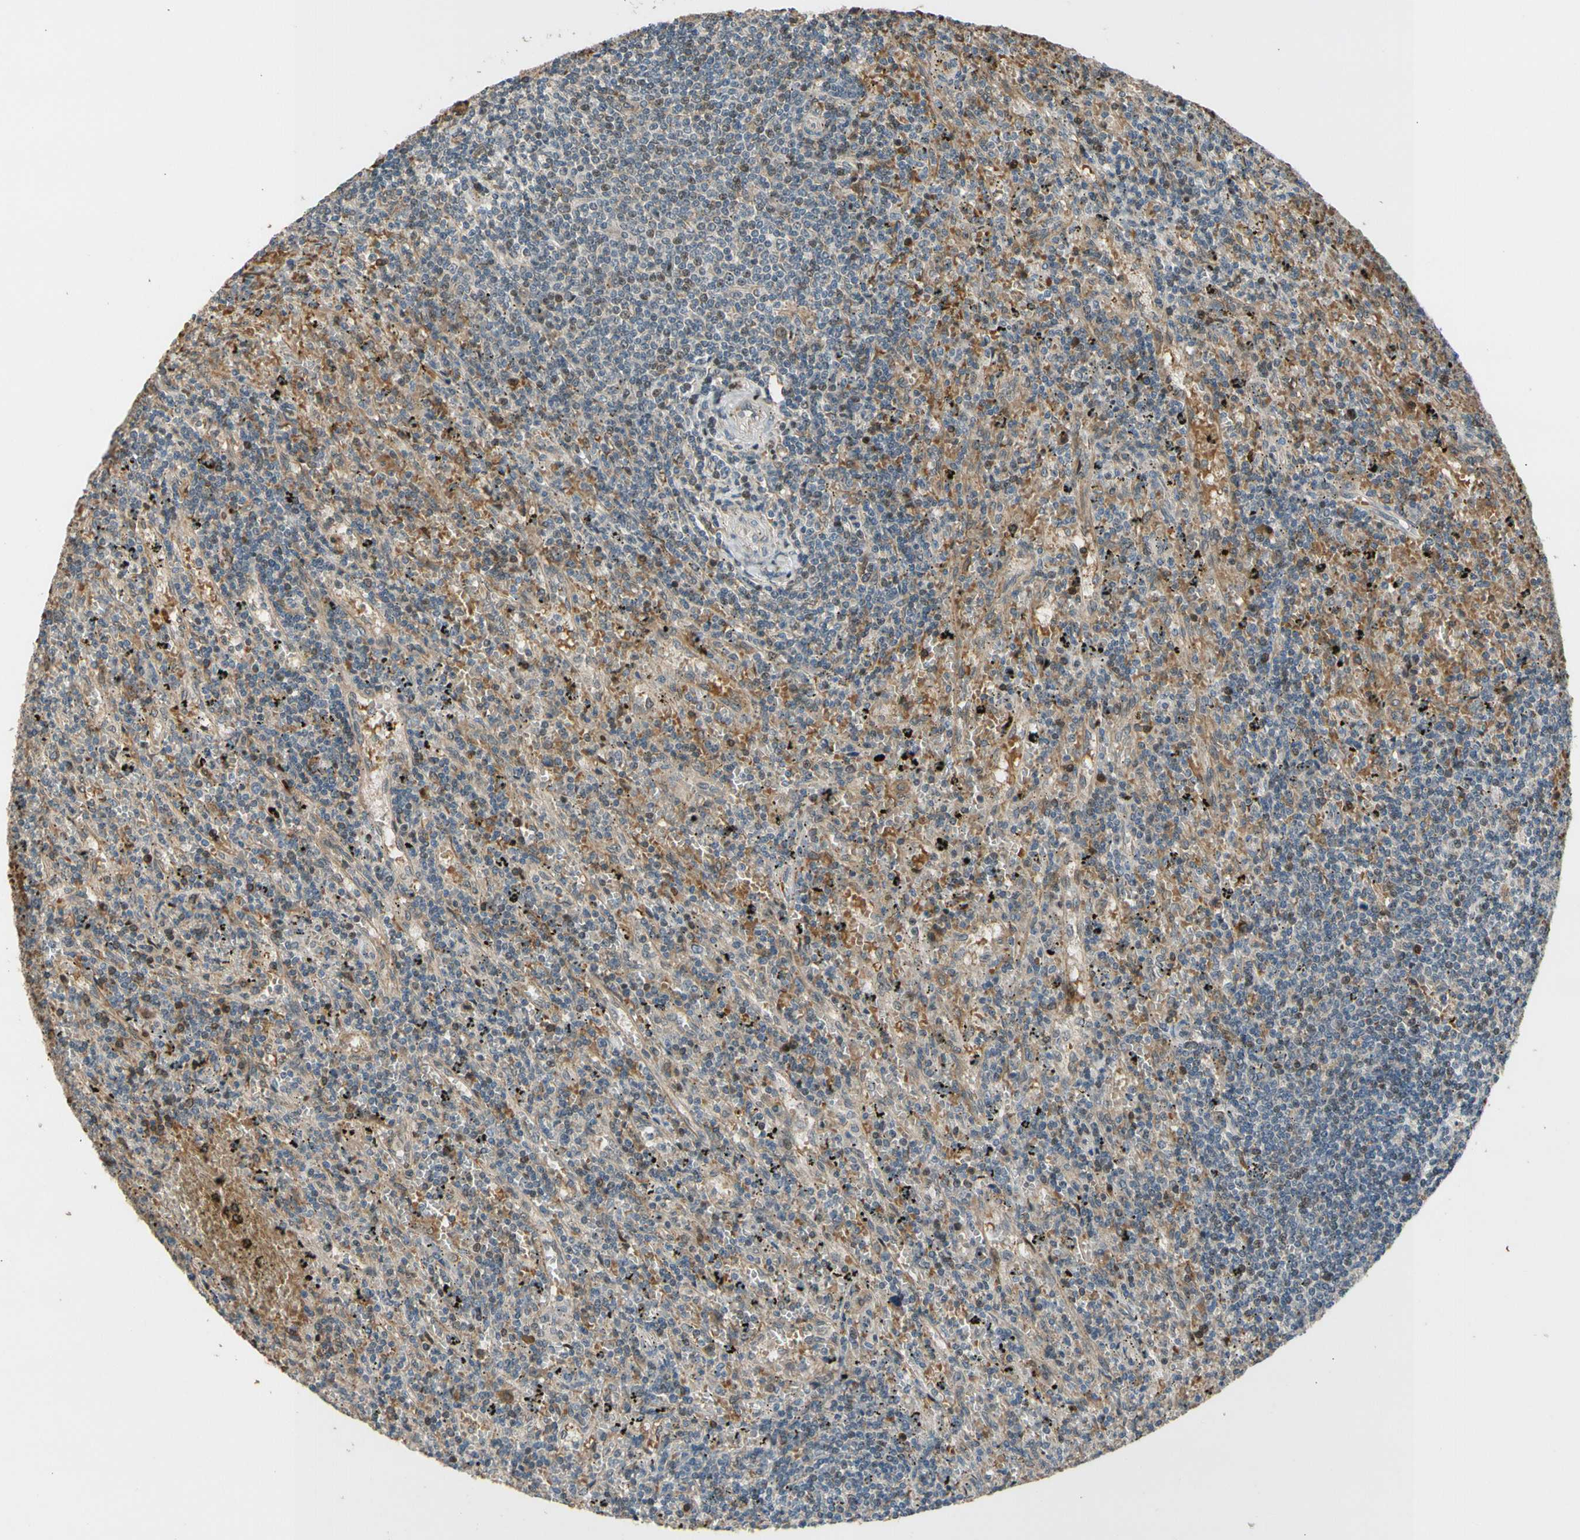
{"staining": {"intensity": "weak", "quantity": "25%-75%", "location": "nuclear"}, "tissue": "lymphoma", "cell_type": "Tumor cells", "image_type": "cancer", "snomed": [{"axis": "morphology", "description": "Malignant lymphoma, non-Hodgkin's type, Low grade"}, {"axis": "topography", "description": "Spleen"}], "caption": "Lymphoma was stained to show a protein in brown. There is low levels of weak nuclear positivity in about 25%-75% of tumor cells.", "gene": "ZNF184", "patient": {"sex": "male", "age": 76}}